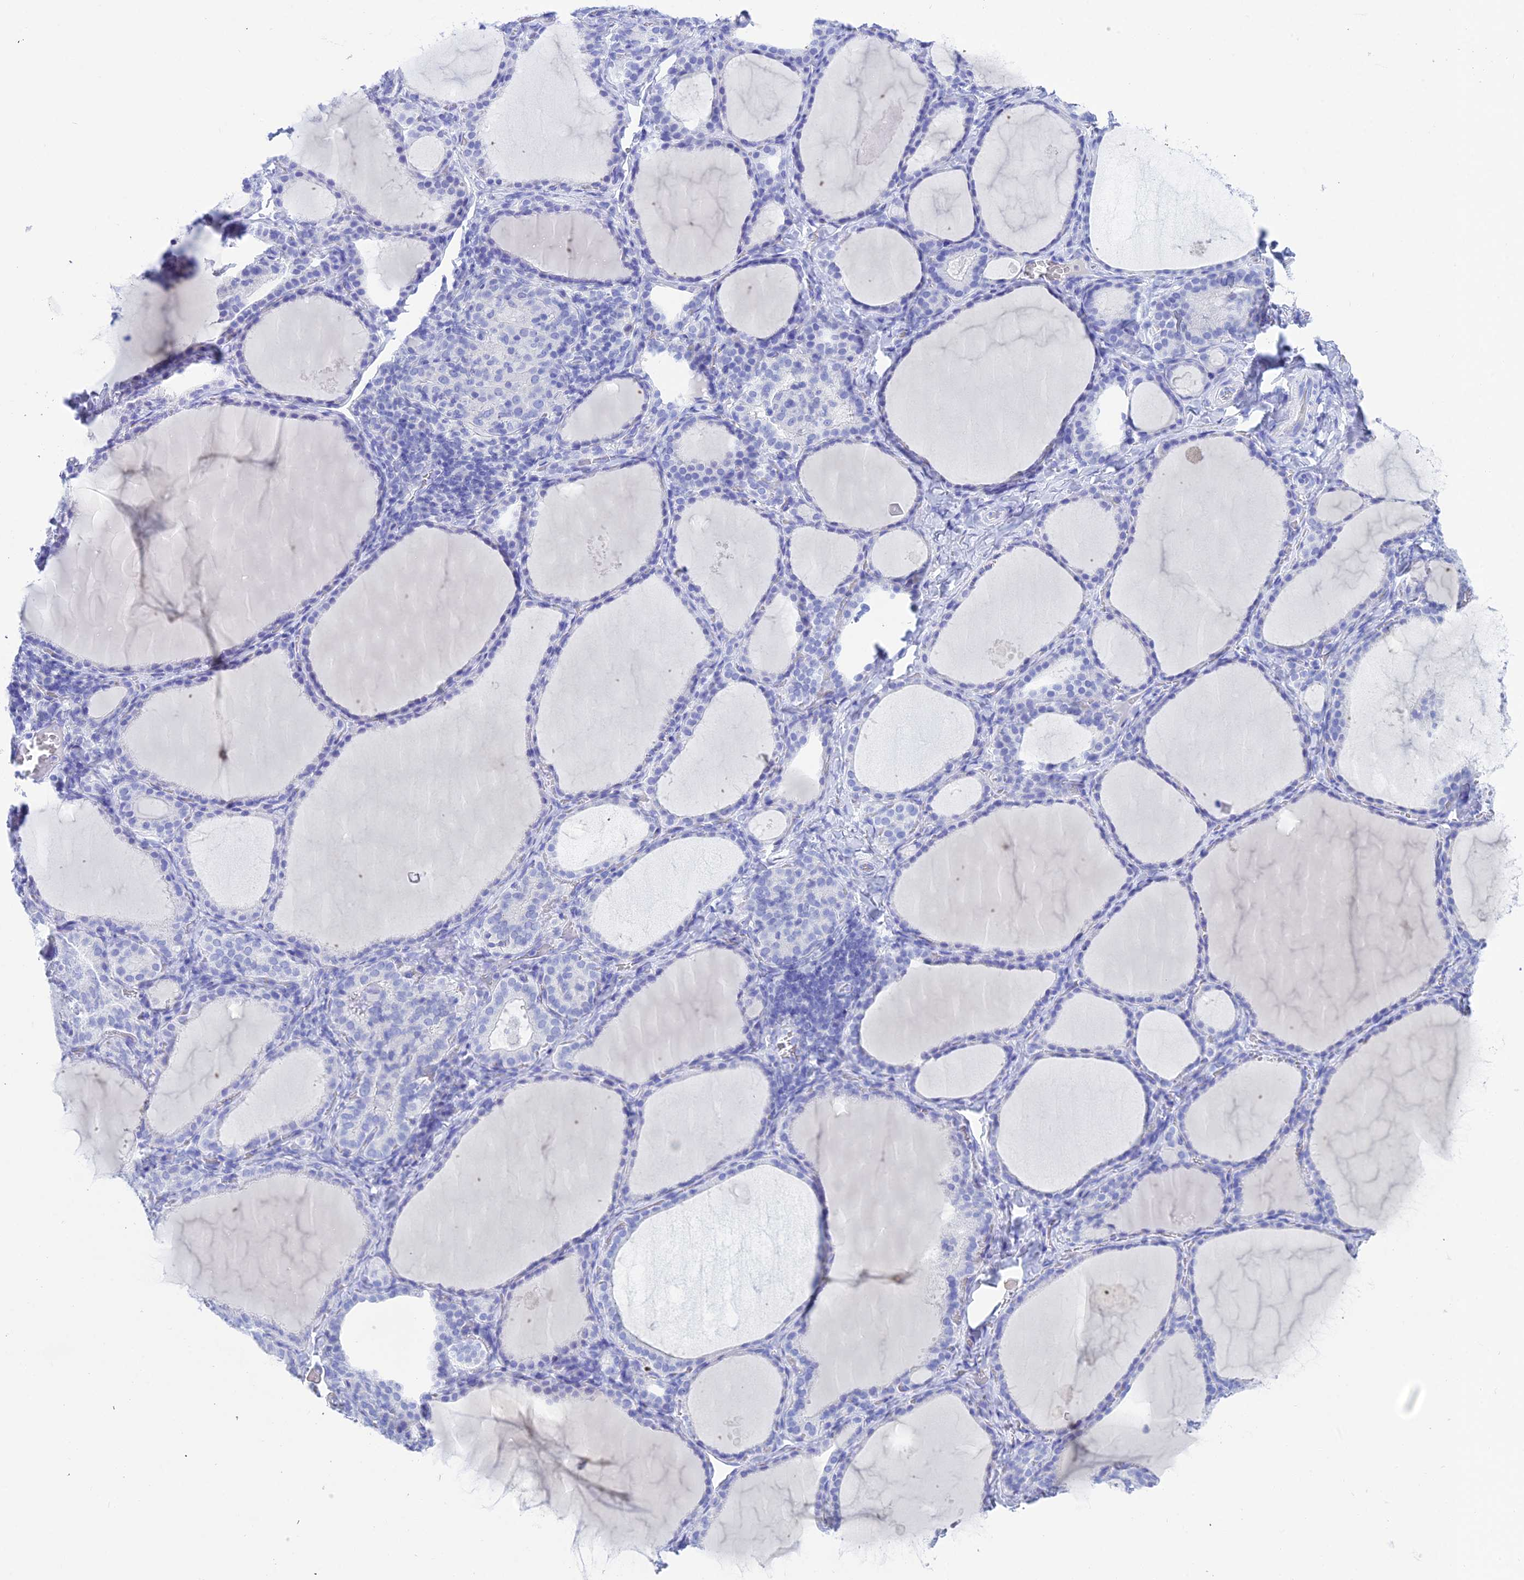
{"staining": {"intensity": "negative", "quantity": "none", "location": "none"}, "tissue": "thyroid gland", "cell_type": "Glandular cells", "image_type": "normal", "snomed": [{"axis": "morphology", "description": "Normal tissue, NOS"}, {"axis": "topography", "description": "Thyroid gland"}], "caption": "Immunohistochemistry (IHC) photomicrograph of normal human thyroid gland stained for a protein (brown), which shows no staining in glandular cells. The staining is performed using DAB brown chromogen with nuclei counter-stained in using hematoxylin.", "gene": "REG1A", "patient": {"sex": "female", "age": 39}}